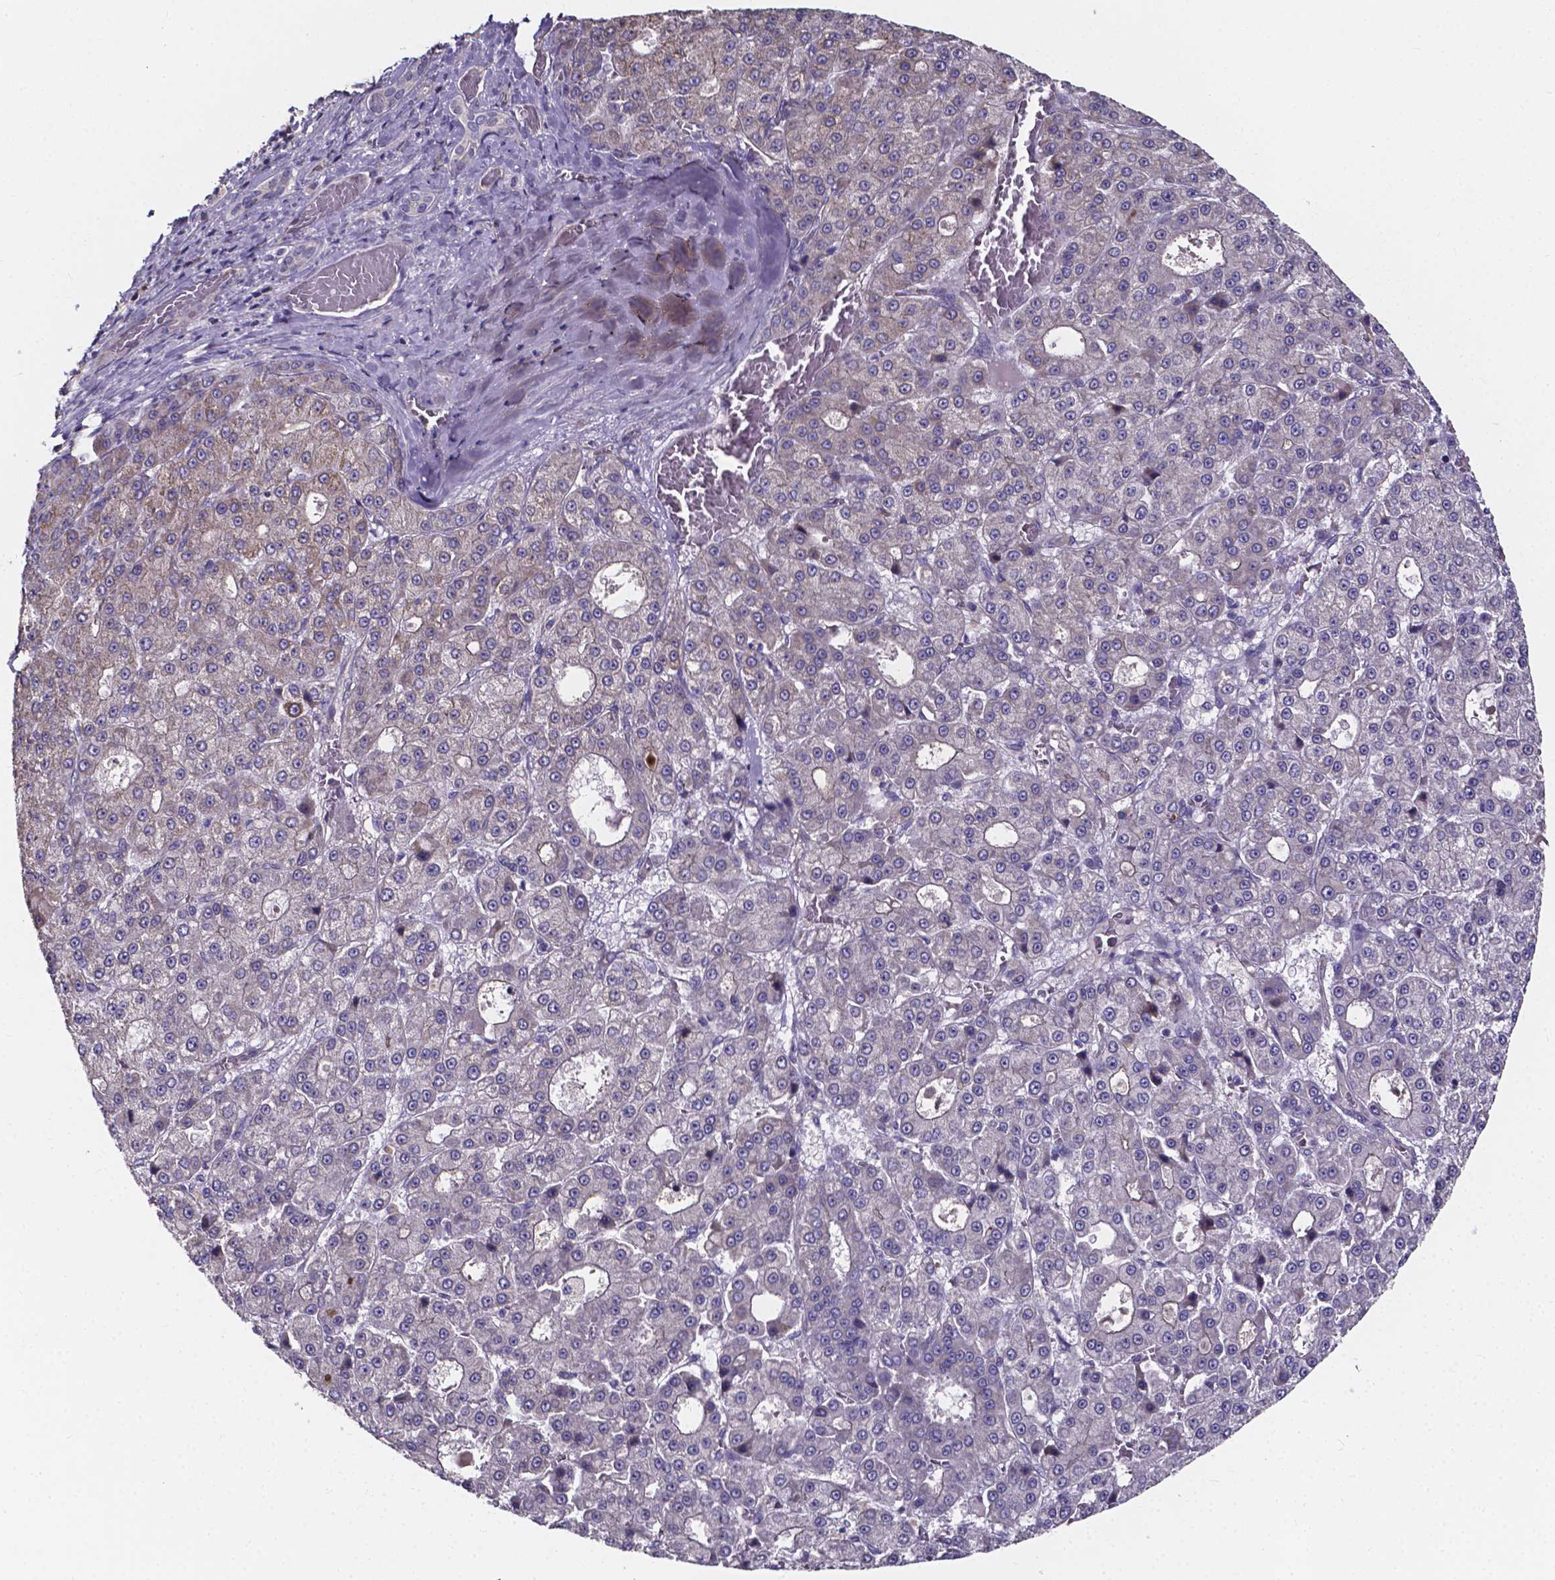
{"staining": {"intensity": "weak", "quantity": "<25%", "location": "cytoplasmic/membranous"}, "tissue": "liver cancer", "cell_type": "Tumor cells", "image_type": "cancer", "snomed": [{"axis": "morphology", "description": "Carcinoma, Hepatocellular, NOS"}, {"axis": "topography", "description": "Liver"}], "caption": "Tumor cells are negative for brown protein staining in liver cancer.", "gene": "THEMIS", "patient": {"sex": "male", "age": 70}}